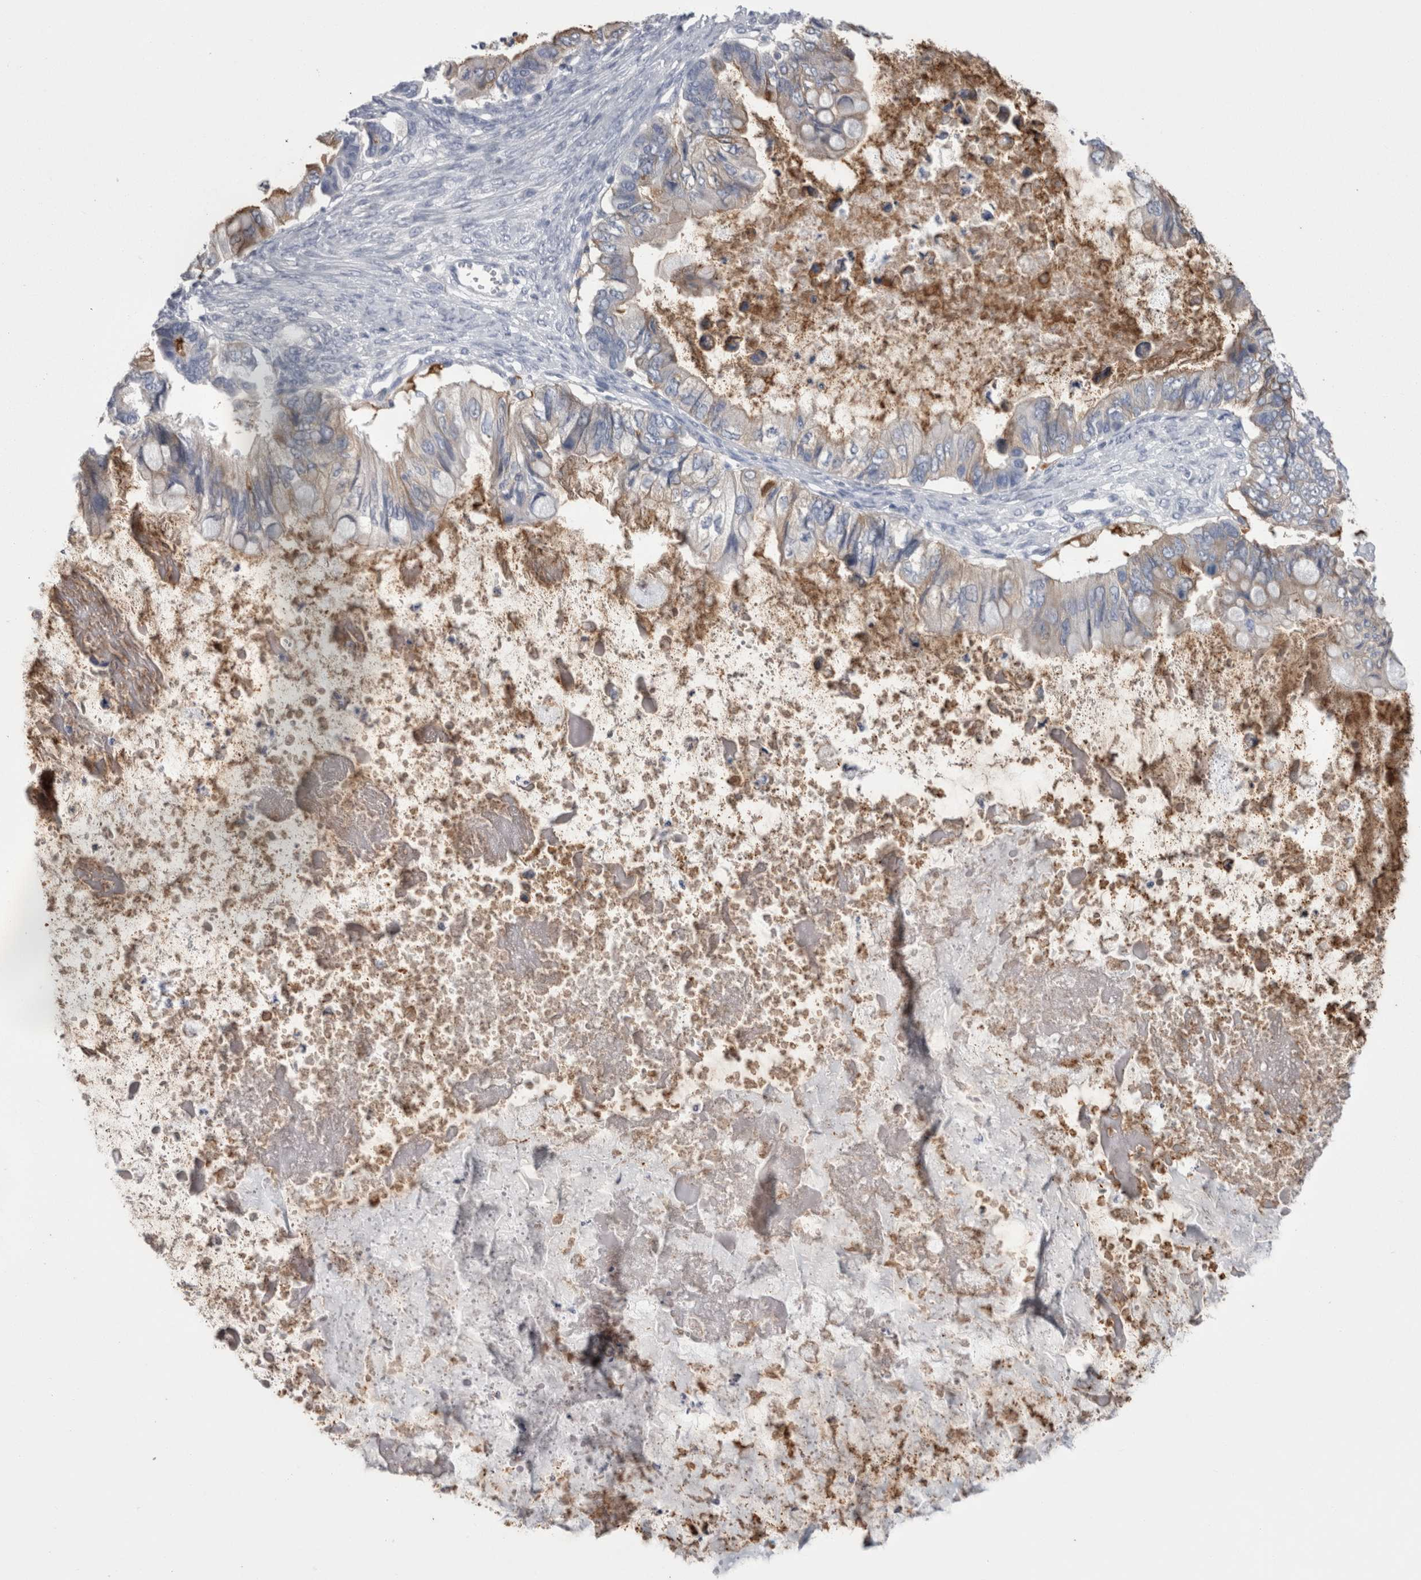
{"staining": {"intensity": "weak", "quantity": "<25%", "location": "cytoplasmic/membranous"}, "tissue": "ovarian cancer", "cell_type": "Tumor cells", "image_type": "cancer", "snomed": [{"axis": "morphology", "description": "Cystadenocarcinoma, mucinous, NOS"}, {"axis": "topography", "description": "Ovary"}], "caption": "Tumor cells show no significant positivity in ovarian mucinous cystadenocarcinoma.", "gene": "DCTN6", "patient": {"sex": "female", "age": 80}}